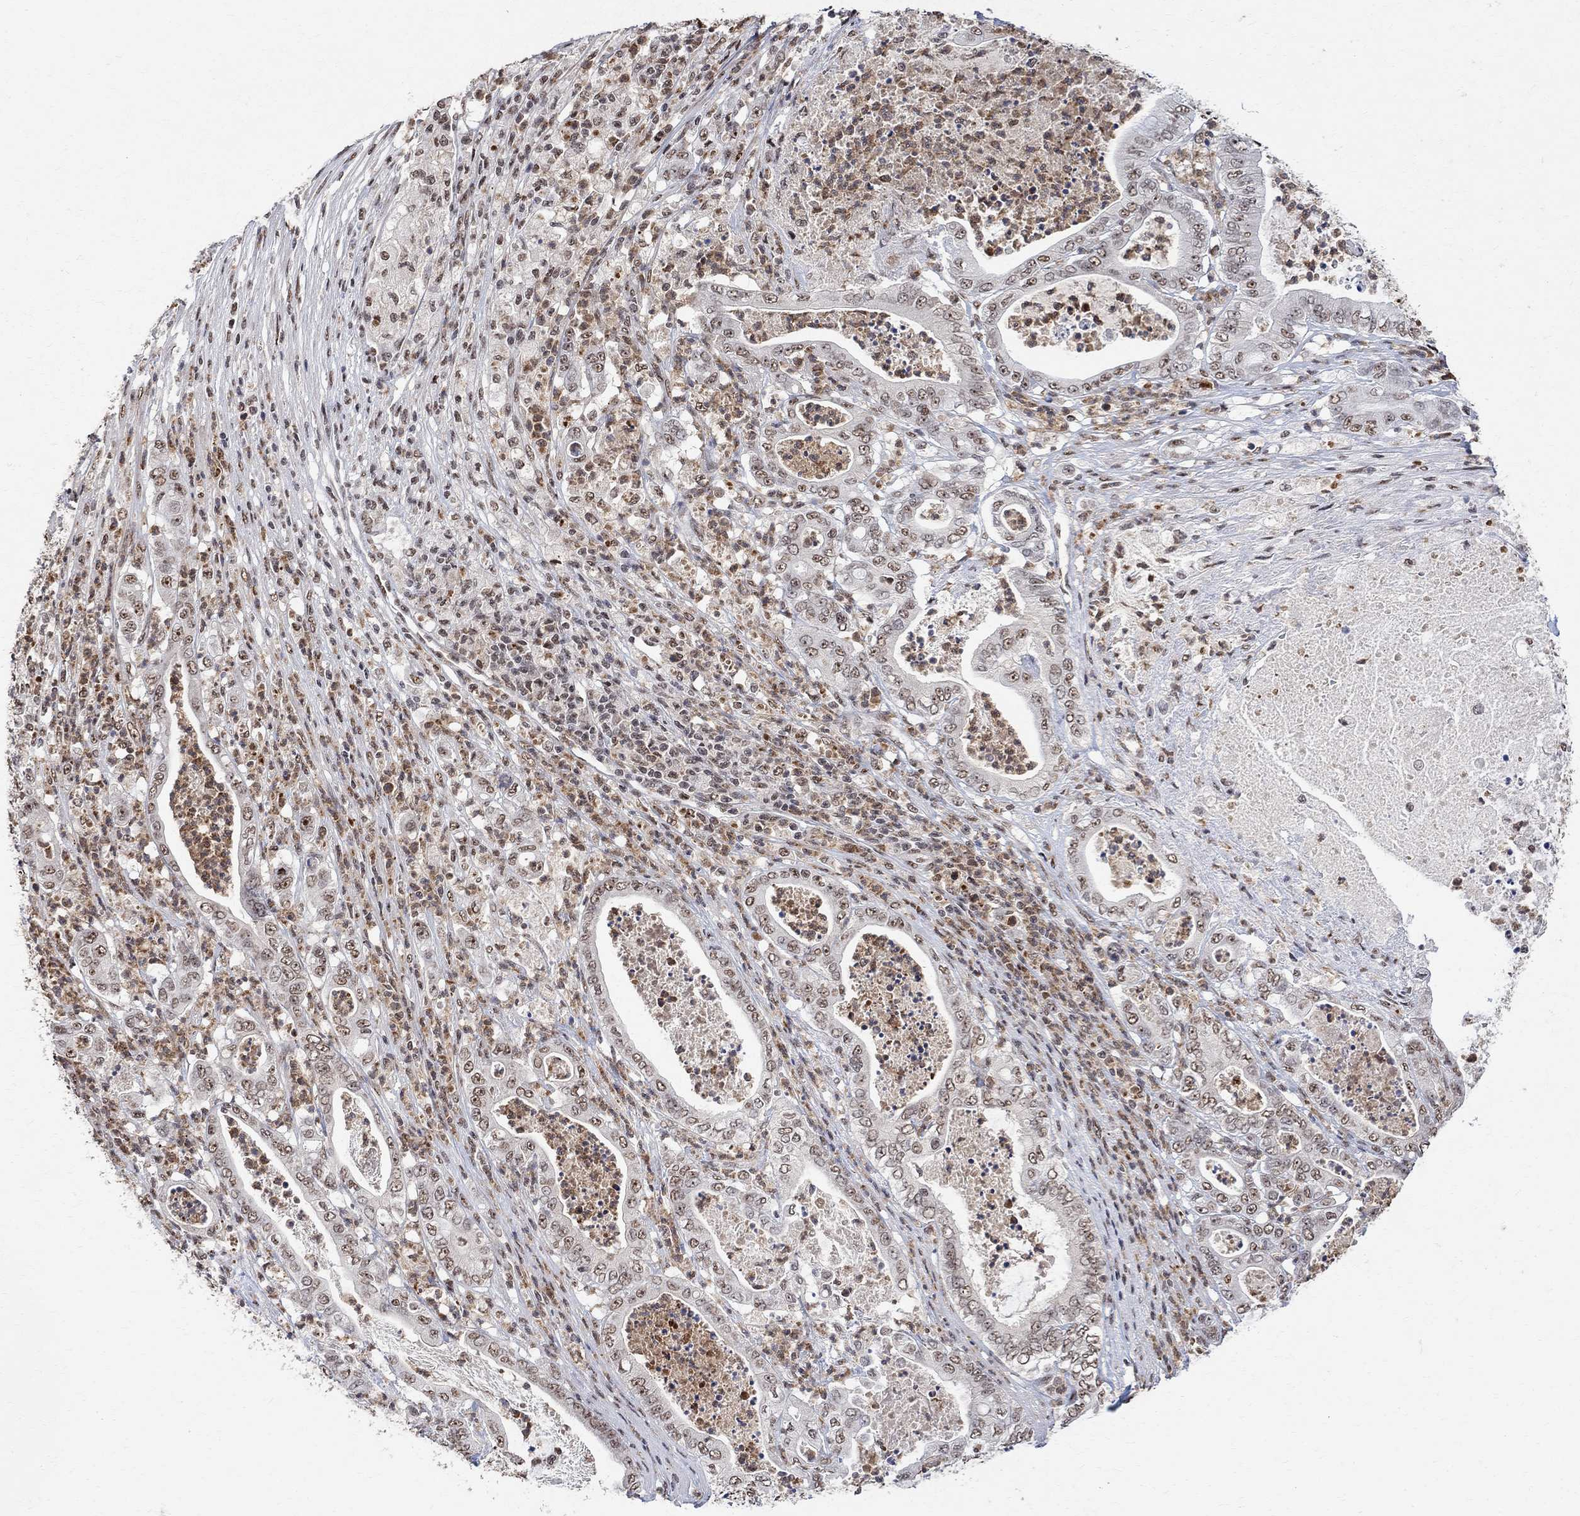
{"staining": {"intensity": "weak", "quantity": ">75%", "location": "nuclear"}, "tissue": "pancreatic cancer", "cell_type": "Tumor cells", "image_type": "cancer", "snomed": [{"axis": "morphology", "description": "Adenocarcinoma, NOS"}, {"axis": "topography", "description": "Pancreas"}], "caption": "IHC staining of pancreatic adenocarcinoma, which shows low levels of weak nuclear expression in about >75% of tumor cells indicating weak nuclear protein positivity. The staining was performed using DAB (brown) for protein detection and nuclei were counterstained in hematoxylin (blue).", "gene": "E4F1", "patient": {"sex": "male", "age": 71}}